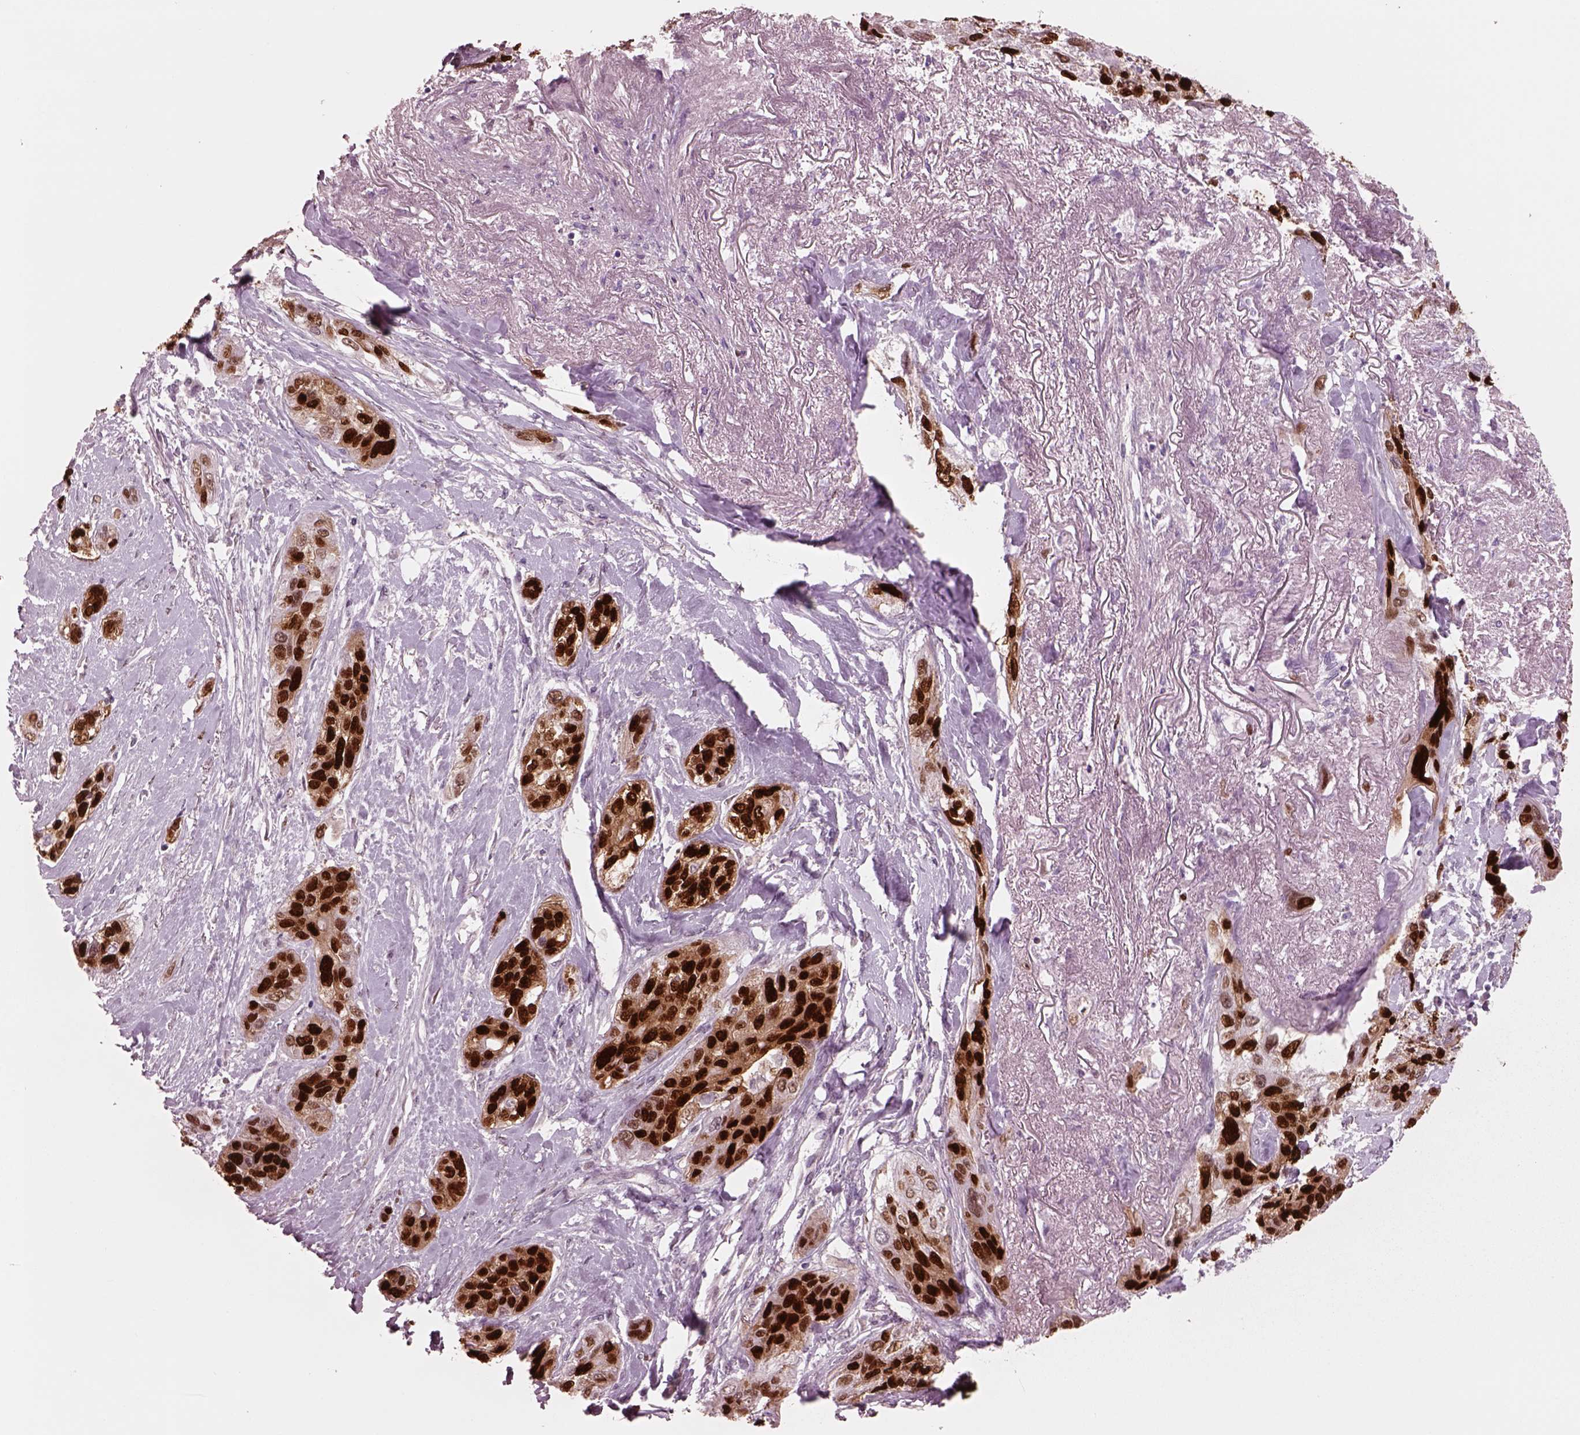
{"staining": {"intensity": "strong", "quantity": ">75%", "location": "cytoplasmic/membranous,nuclear"}, "tissue": "lung cancer", "cell_type": "Tumor cells", "image_type": "cancer", "snomed": [{"axis": "morphology", "description": "Squamous cell carcinoma, NOS"}, {"axis": "topography", "description": "Lung"}], "caption": "The immunohistochemical stain shows strong cytoplasmic/membranous and nuclear positivity in tumor cells of lung cancer (squamous cell carcinoma) tissue.", "gene": "SOX9", "patient": {"sex": "female", "age": 70}}